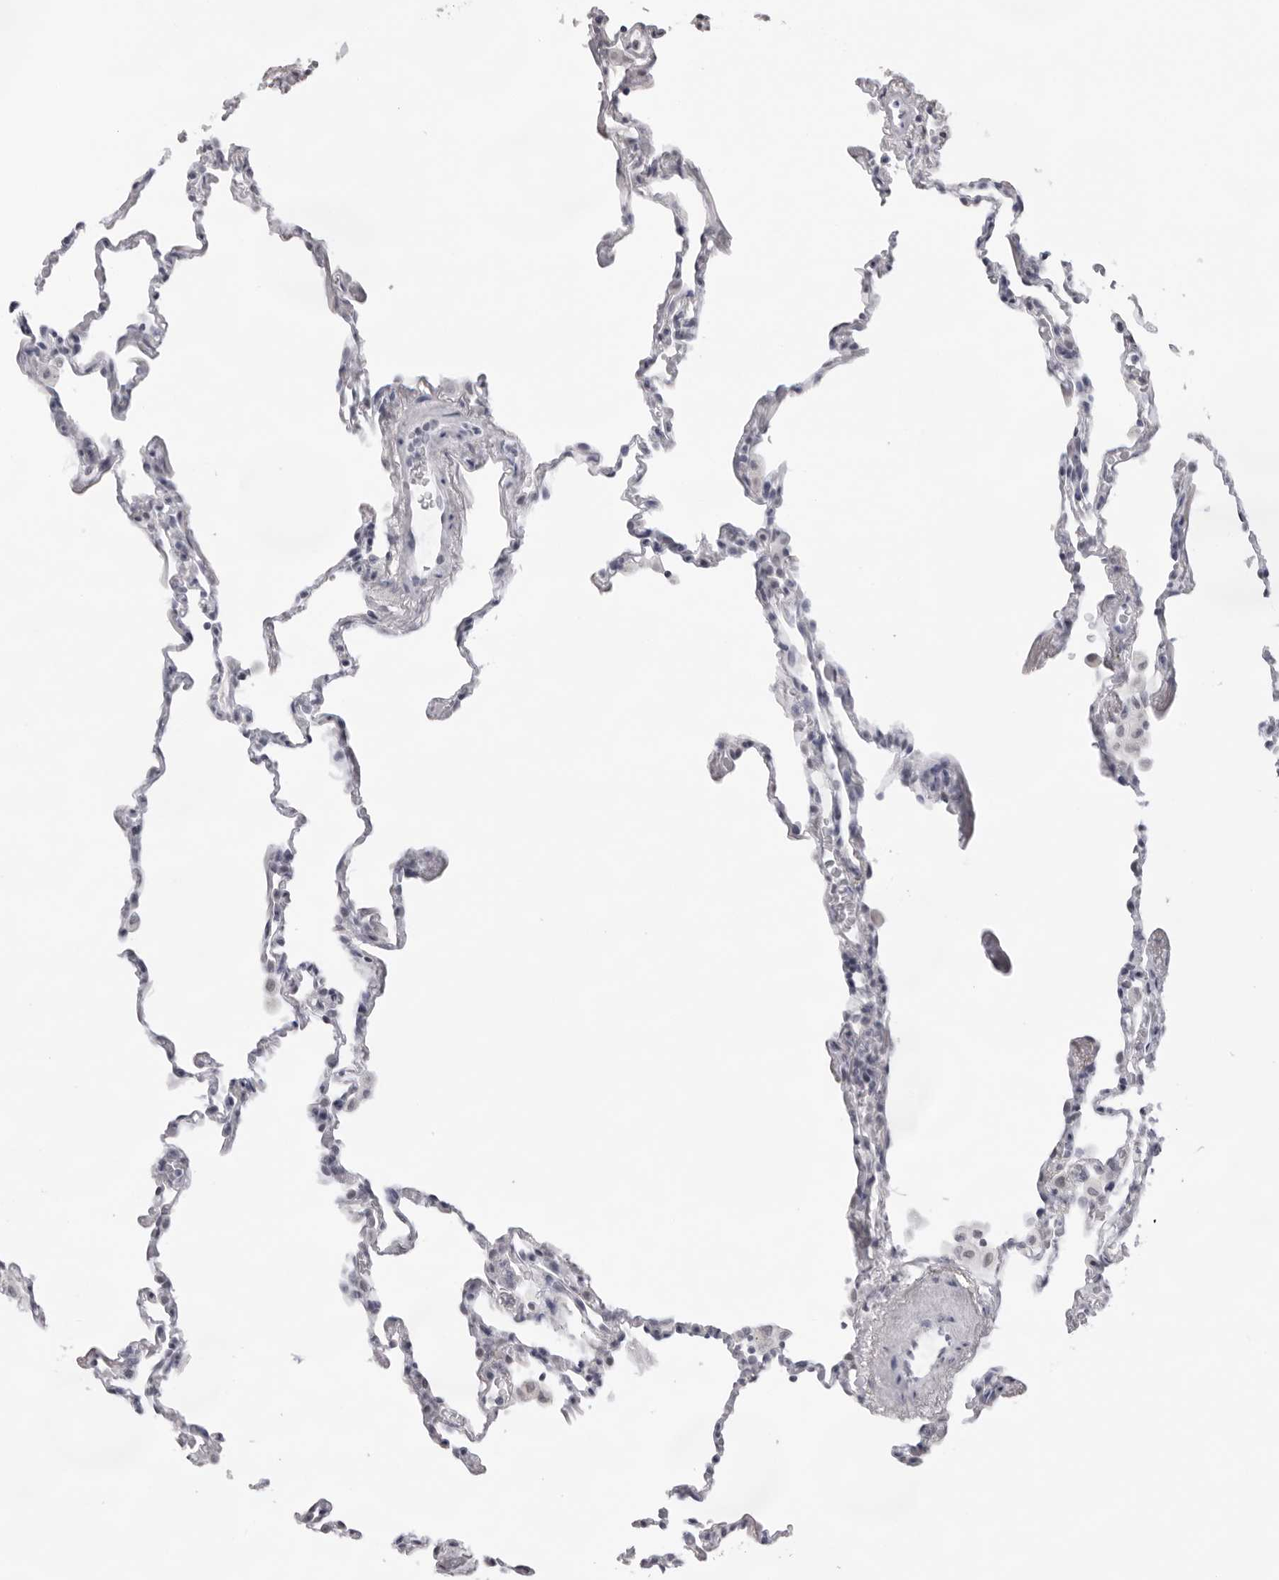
{"staining": {"intensity": "negative", "quantity": "none", "location": "none"}, "tissue": "lung", "cell_type": "Alveolar cells", "image_type": "normal", "snomed": [{"axis": "morphology", "description": "Normal tissue, NOS"}, {"axis": "topography", "description": "Lung"}], "caption": "IHC micrograph of normal human lung stained for a protein (brown), which displays no expression in alveolar cells.", "gene": "KLK12", "patient": {"sex": "male", "age": 59}}